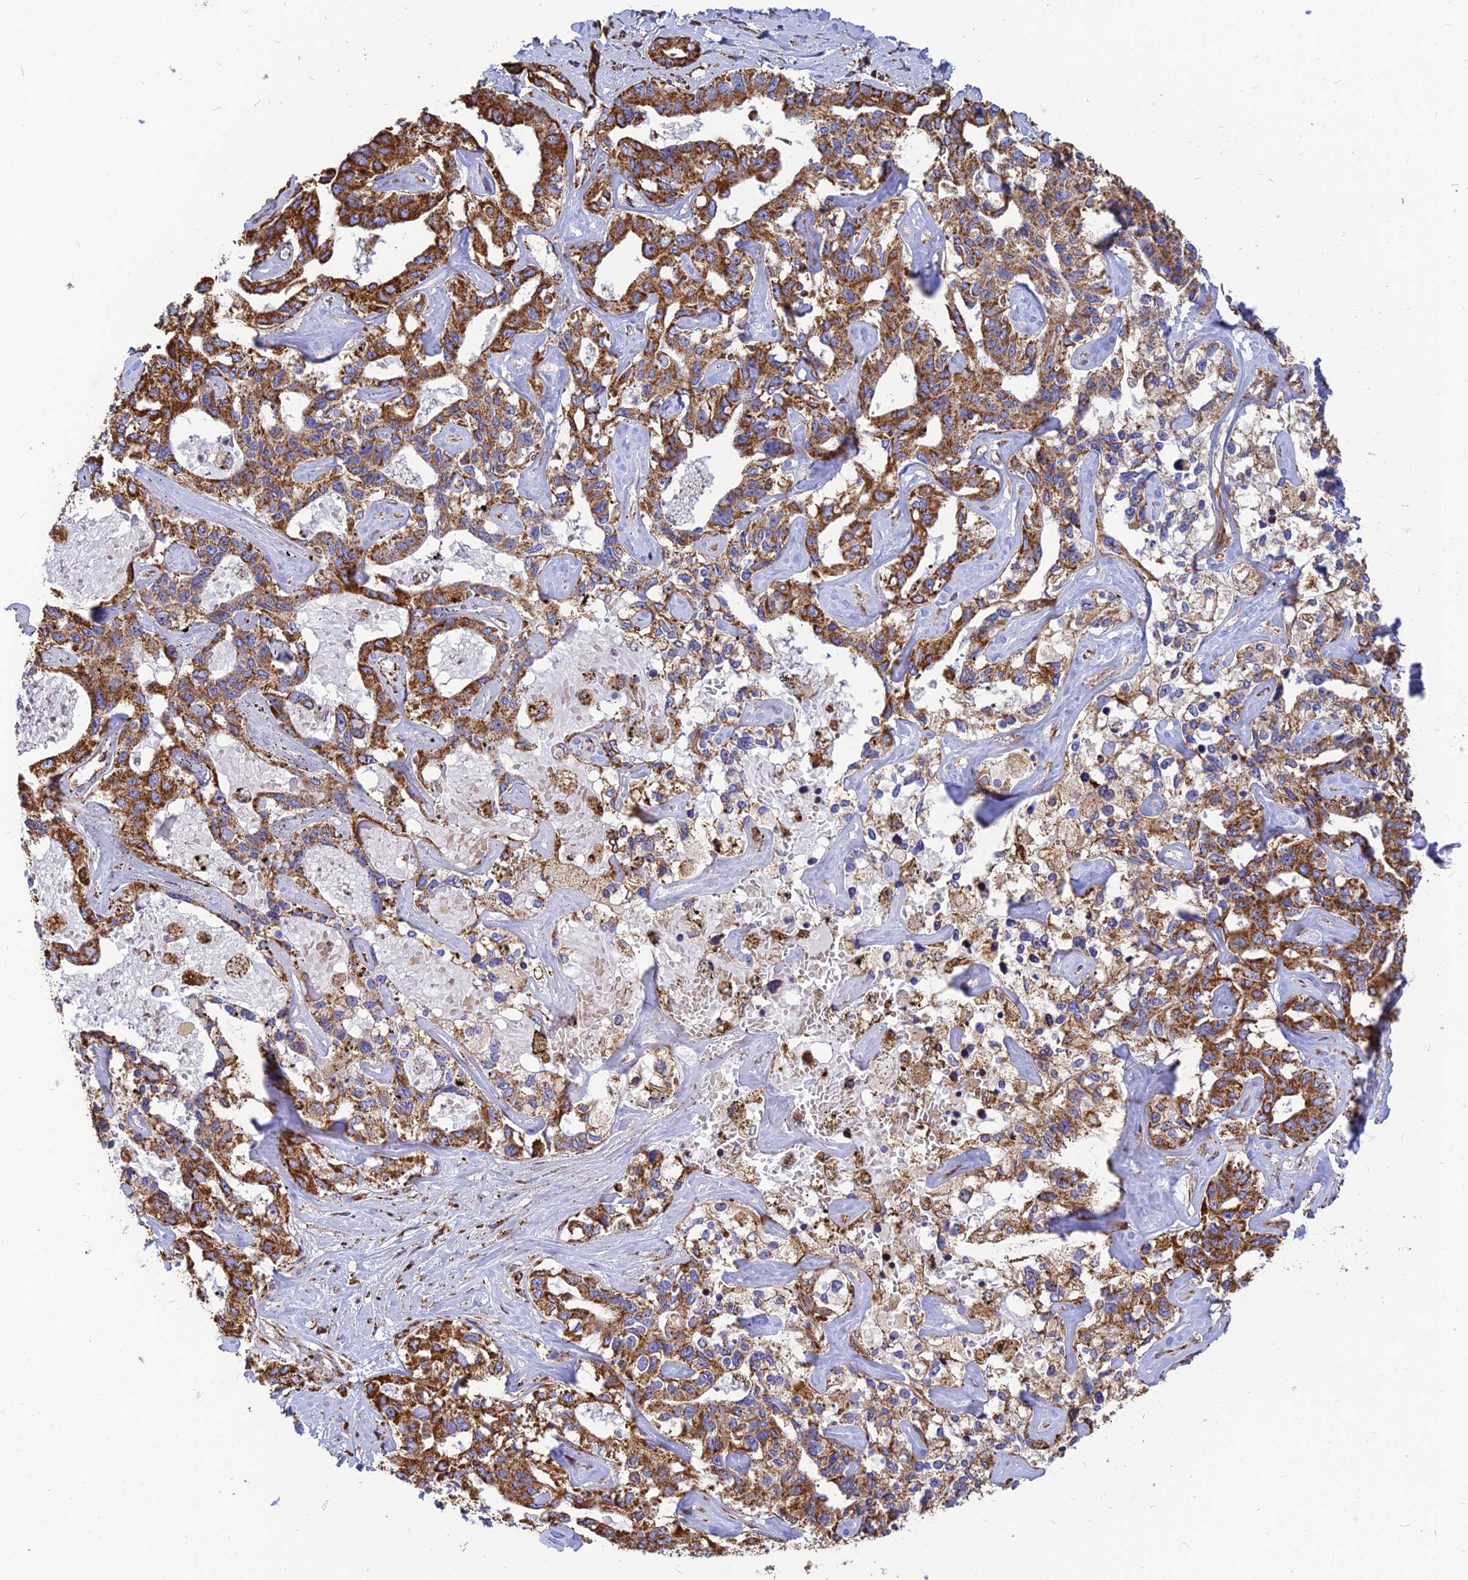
{"staining": {"intensity": "strong", "quantity": ">75%", "location": "cytoplasmic/membranous"}, "tissue": "liver cancer", "cell_type": "Tumor cells", "image_type": "cancer", "snomed": [{"axis": "morphology", "description": "Cholangiocarcinoma"}, {"axis": "topography", "description": "Liver"}], "caption": "The immunohistochemical stain shows strong cytoplasmic/membranous staining in tumor cells of liver cancer (cholangiocarcinoma) tissue. (IHC, brightfield microscopy, high magnification).", "gene": "THUMPD2", "patient": {"sex": "male", "age": 59}}